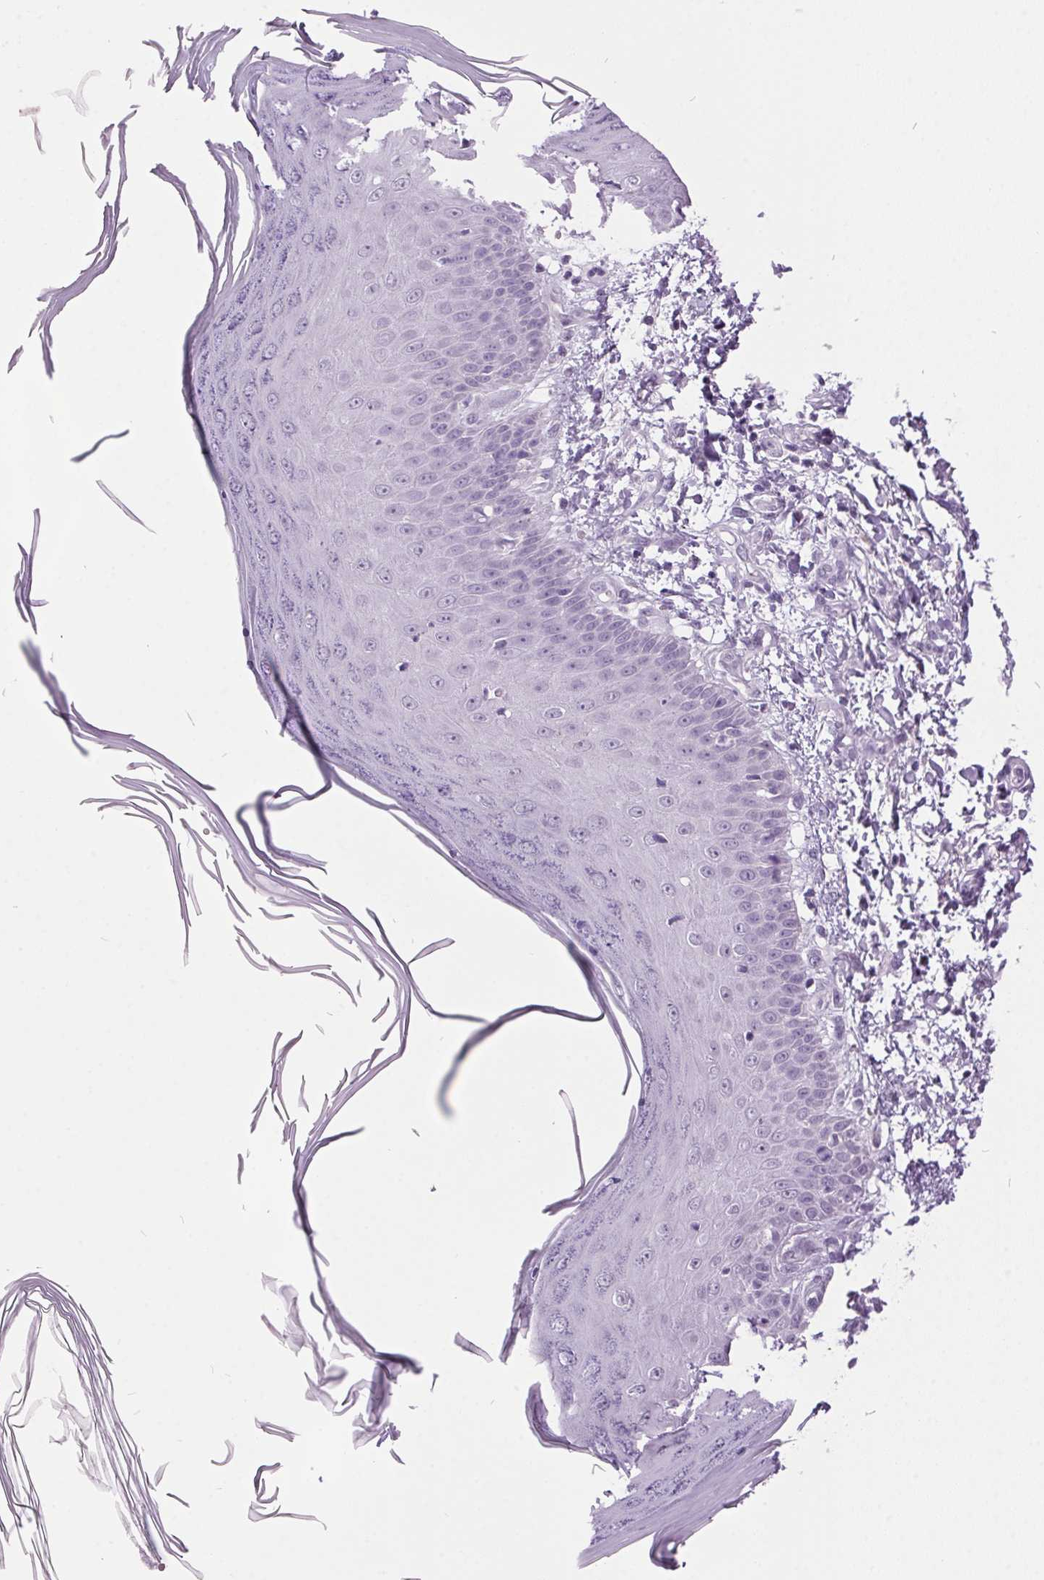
{"staining": {"intensity": "negative", "quantity": "none", "location": "none"}, "tissue": "skin", "cell_type": "Fibroblasts", "image_type": "normal", "snomed": [{"axis": "morphology", "description": "Normal tissue, NOS"}, {"axis": "topography", "description": "Skin"}], "caption": "DAB (3,3'-diaminobenzidine) immunohistochemical staining of benign human skin reveals no significant positivity in fibroblasts. (DAB immunohistochemistry with hematoxylin counter stain).", "gene": "ODAD2", "patient": {"sex": "female", "age": 62}}